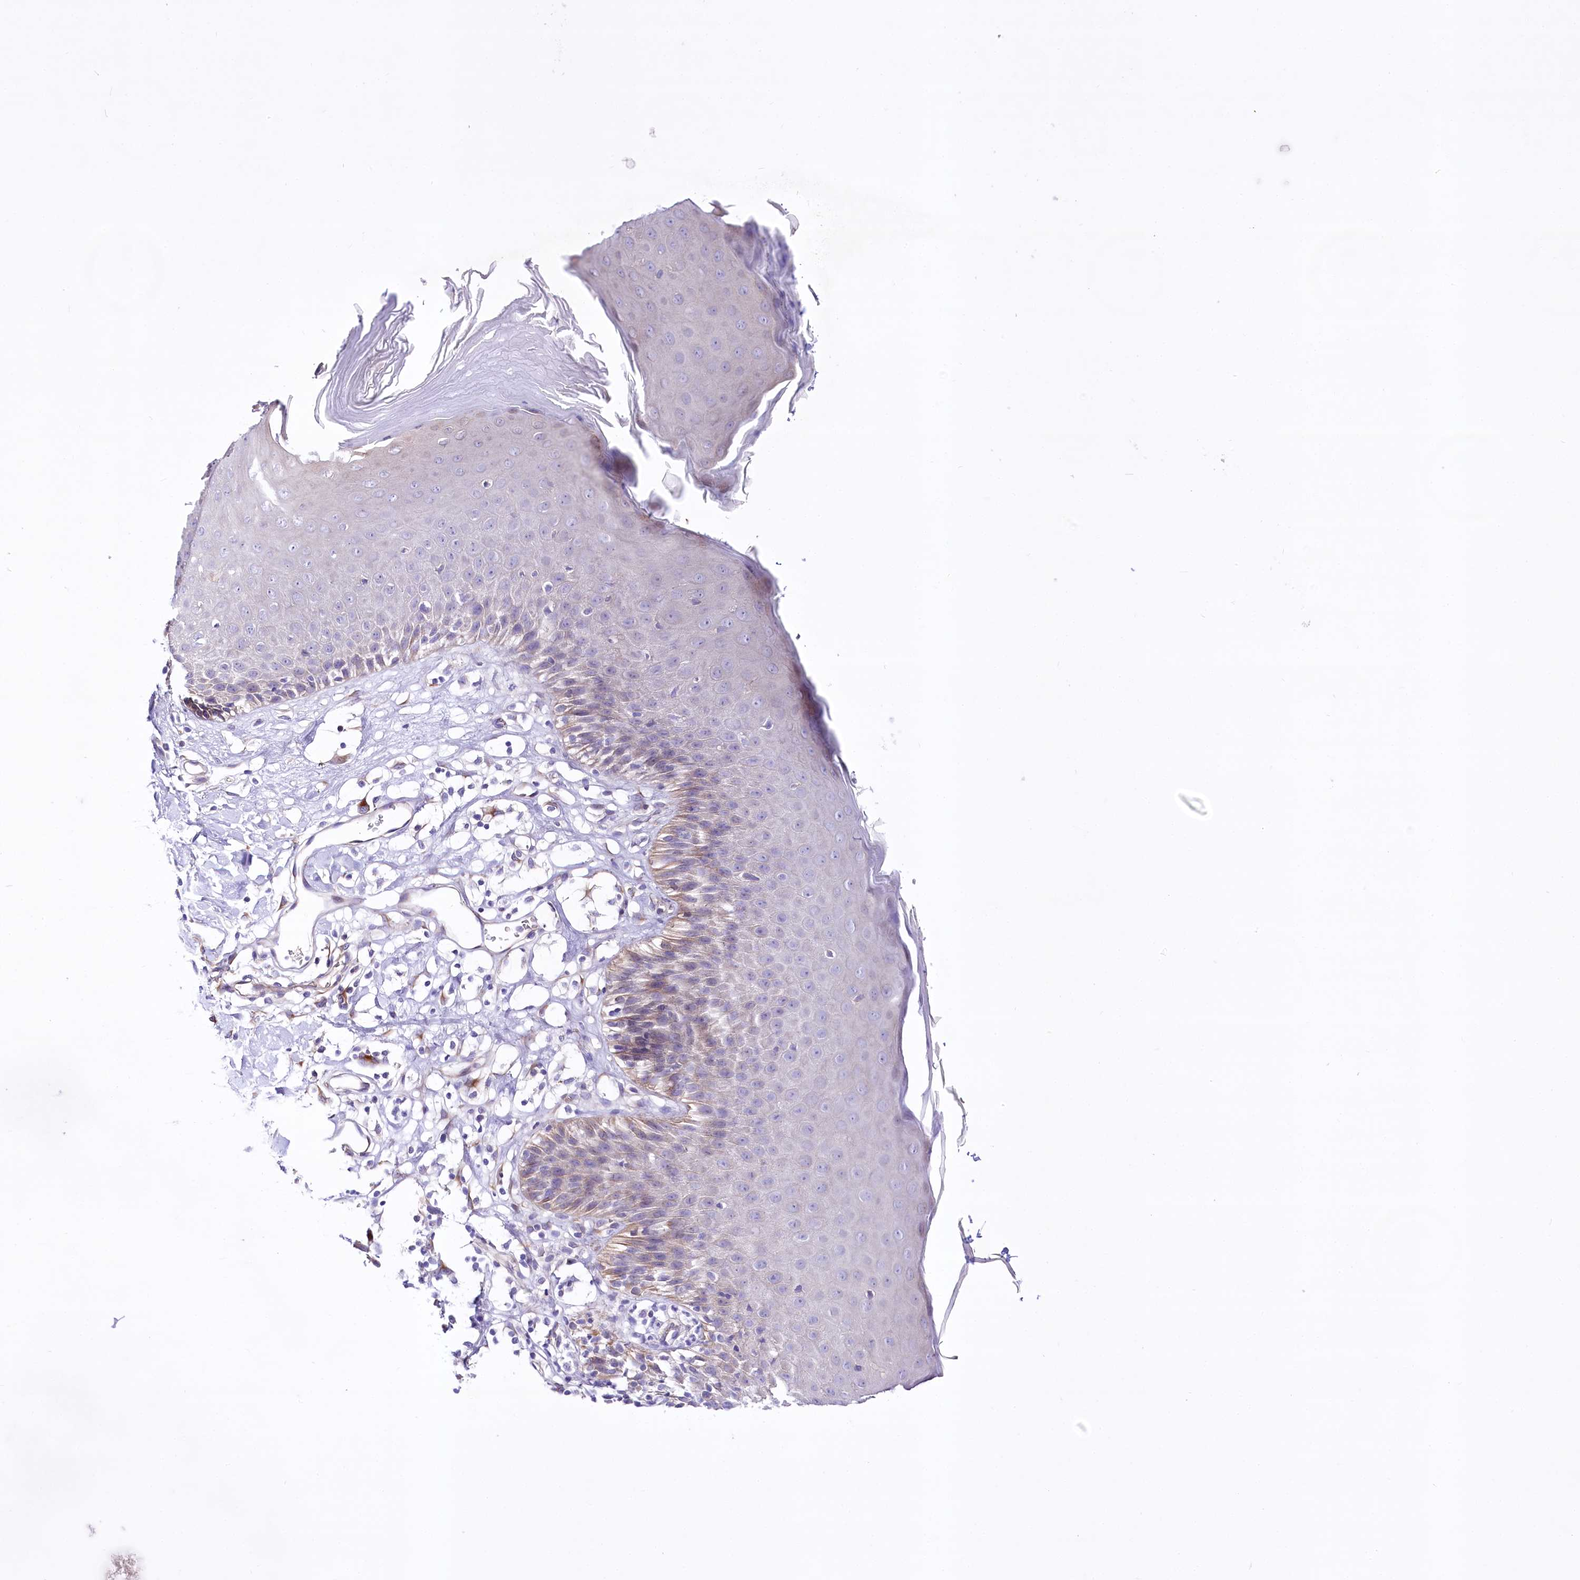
{"staining": {"intensity": "moderate", "quantity": "<25%", "location": "cytoplasmic/membranous"}, "tissue": "skin", "cell_type": "Epidermal cells", "image_type": "normal", "snomed": [{"axis": "morphology", "description": "Normal tissue, NOS"}, {"axis": "topography", "description": "Vulva"}], "caption": "Brown immunohistochemical staining in normal human skin reveals moderate cytoplasmic/membranous staining in about <25% of epidermal cells. Immunohistochemistry stains the protein in brown and the nuclei are stained blue.", "gene": "LRRC34", "patient": {"sex": "female", "age": 68}}